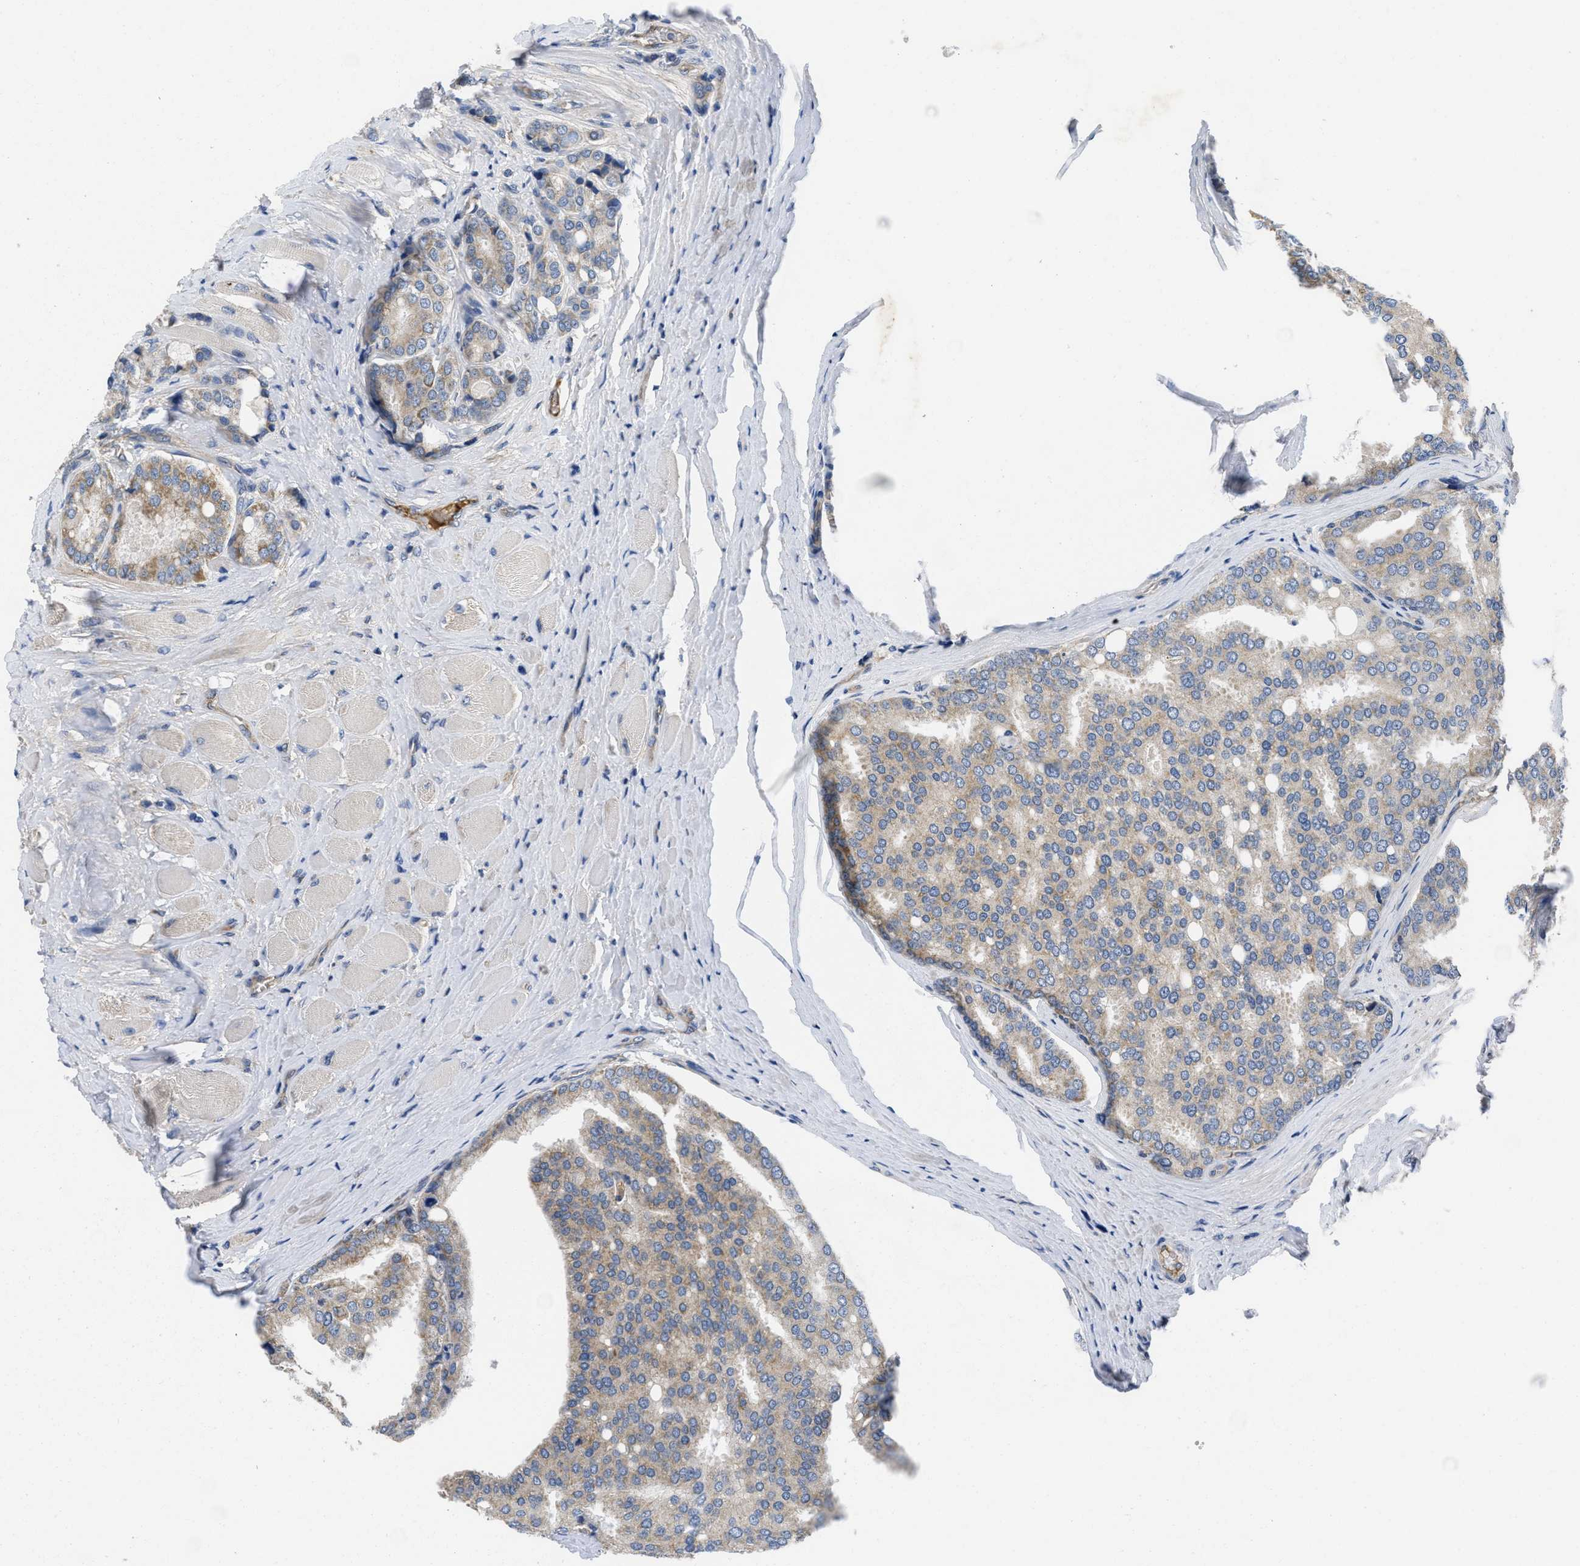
{"staining": {"intensity": "weak", "quantity": "25%-75%", "location": "cytoplasmic/membranous"}, "tissue": "prostate cancer", "cell_type": "Tumor cells", "image_type": "cancer", "snomed": [{"axis": "morphology", "description": "Adenocarcinoma, High grade"}, {"axis": "topography", "description": "Prostate"}], "caption": "IHC of prostate cancer reveals low levels of weak cytoplasmic/membranous positivity in about 25%-75% of tumor cells.", "gene": "GALK1", "patient": {"sex": "male", "age": 50}}